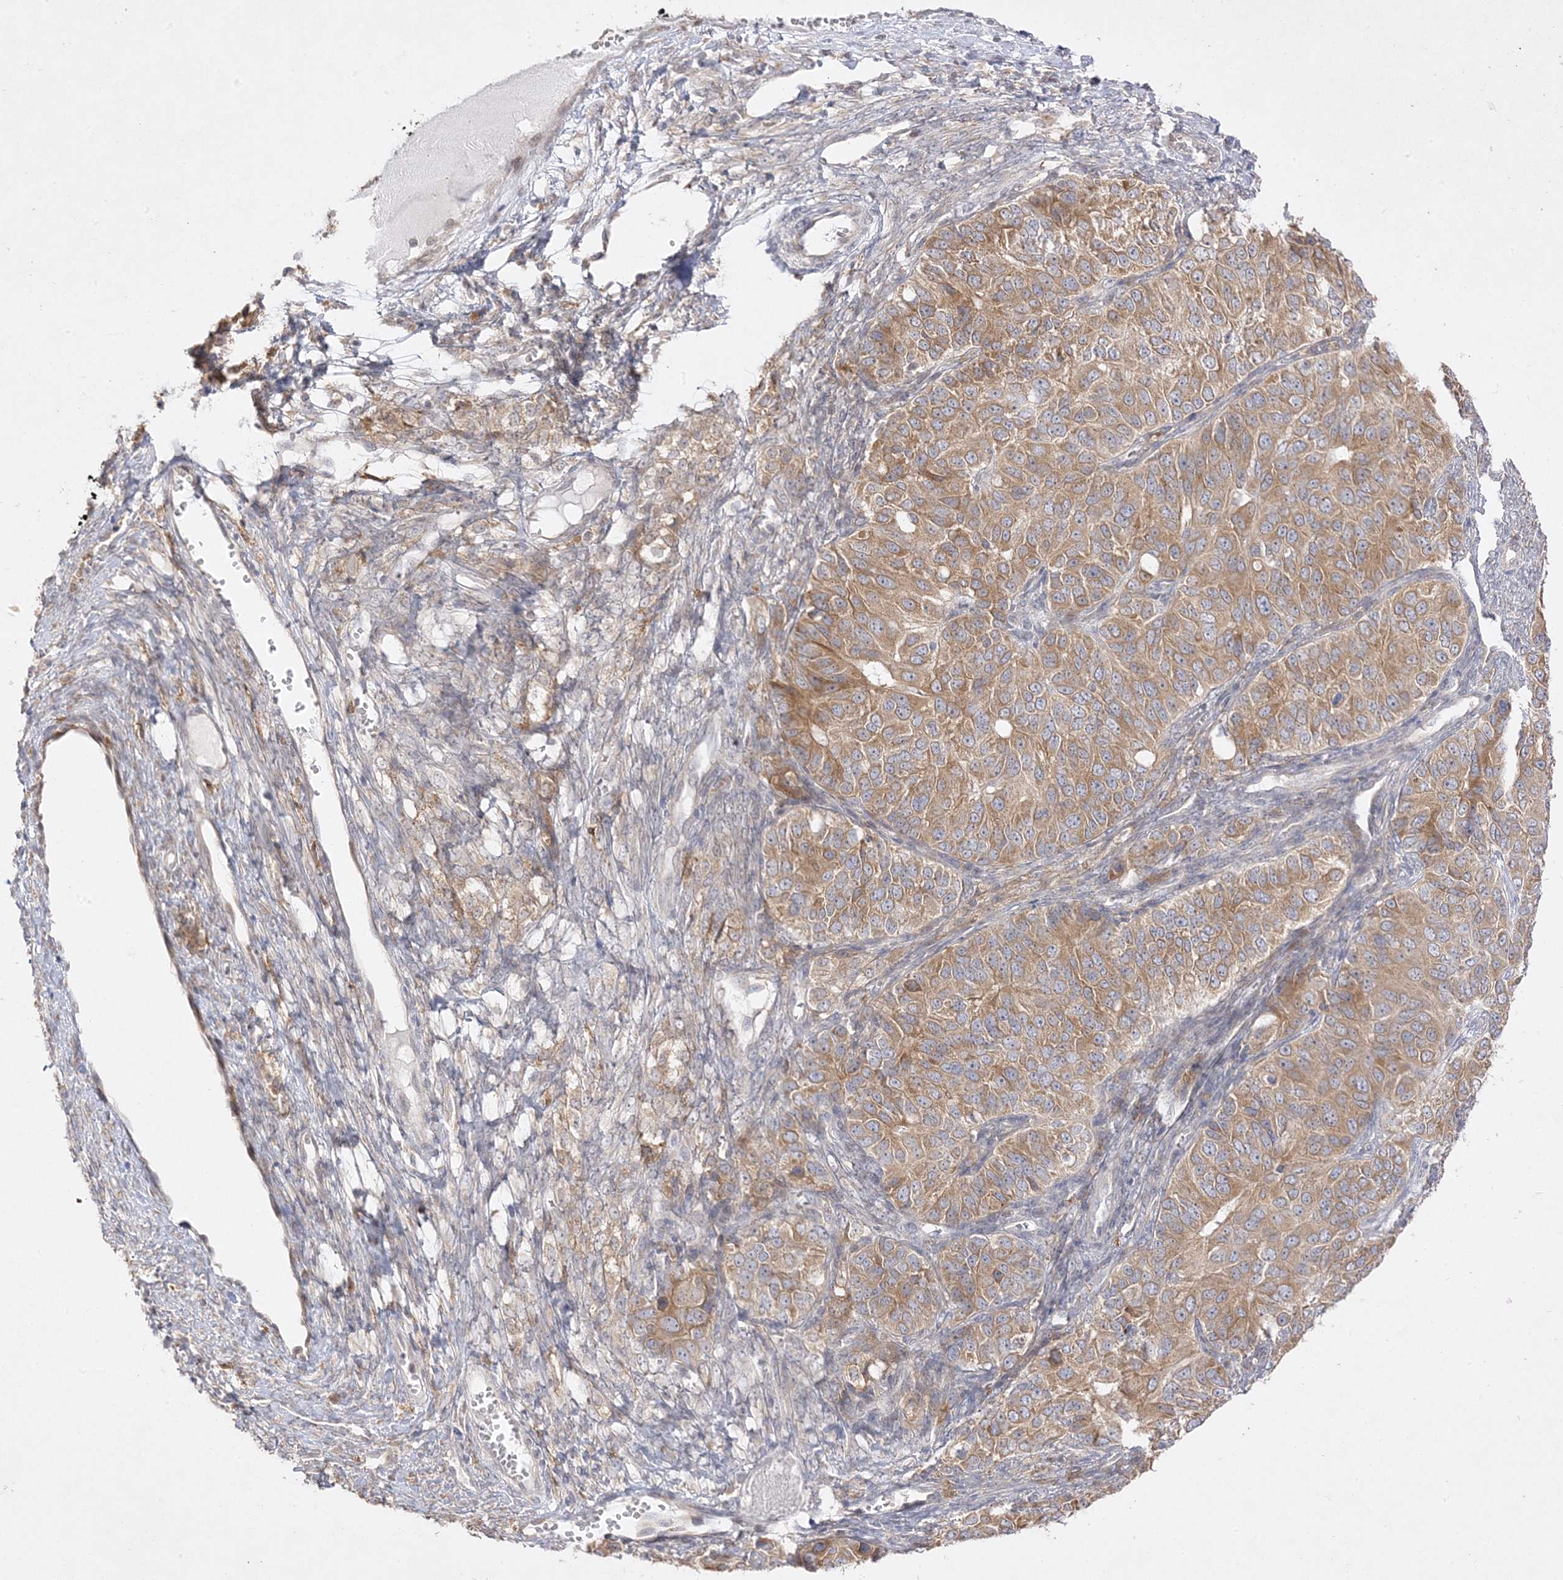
{"staining": {"intensity": "moderate", "quantity": ">75%", "location": "cytoplasmic/membranous"}, "tissue": "ovarian cancer", "cell_type": "Tumor cells", "image_type": "cancer", "snomed": [{"axis": "morphology", "description": "Carcinoma, endometroid"}, {"axis": "topography", "description": "Ovary"}], "caption": "Ovarian endometroid carcinoma tissue displays moderate cytoplasmic/membranous expression in about >75% of tumor cells, visualized by immunohistochemistry. (Stains: DAB in brown, nuclei in blue, Microscopy: brightfield microscopy at high magnification).", "gene": "C2CD2", "patient": {"sex": "female", "age": 51}}